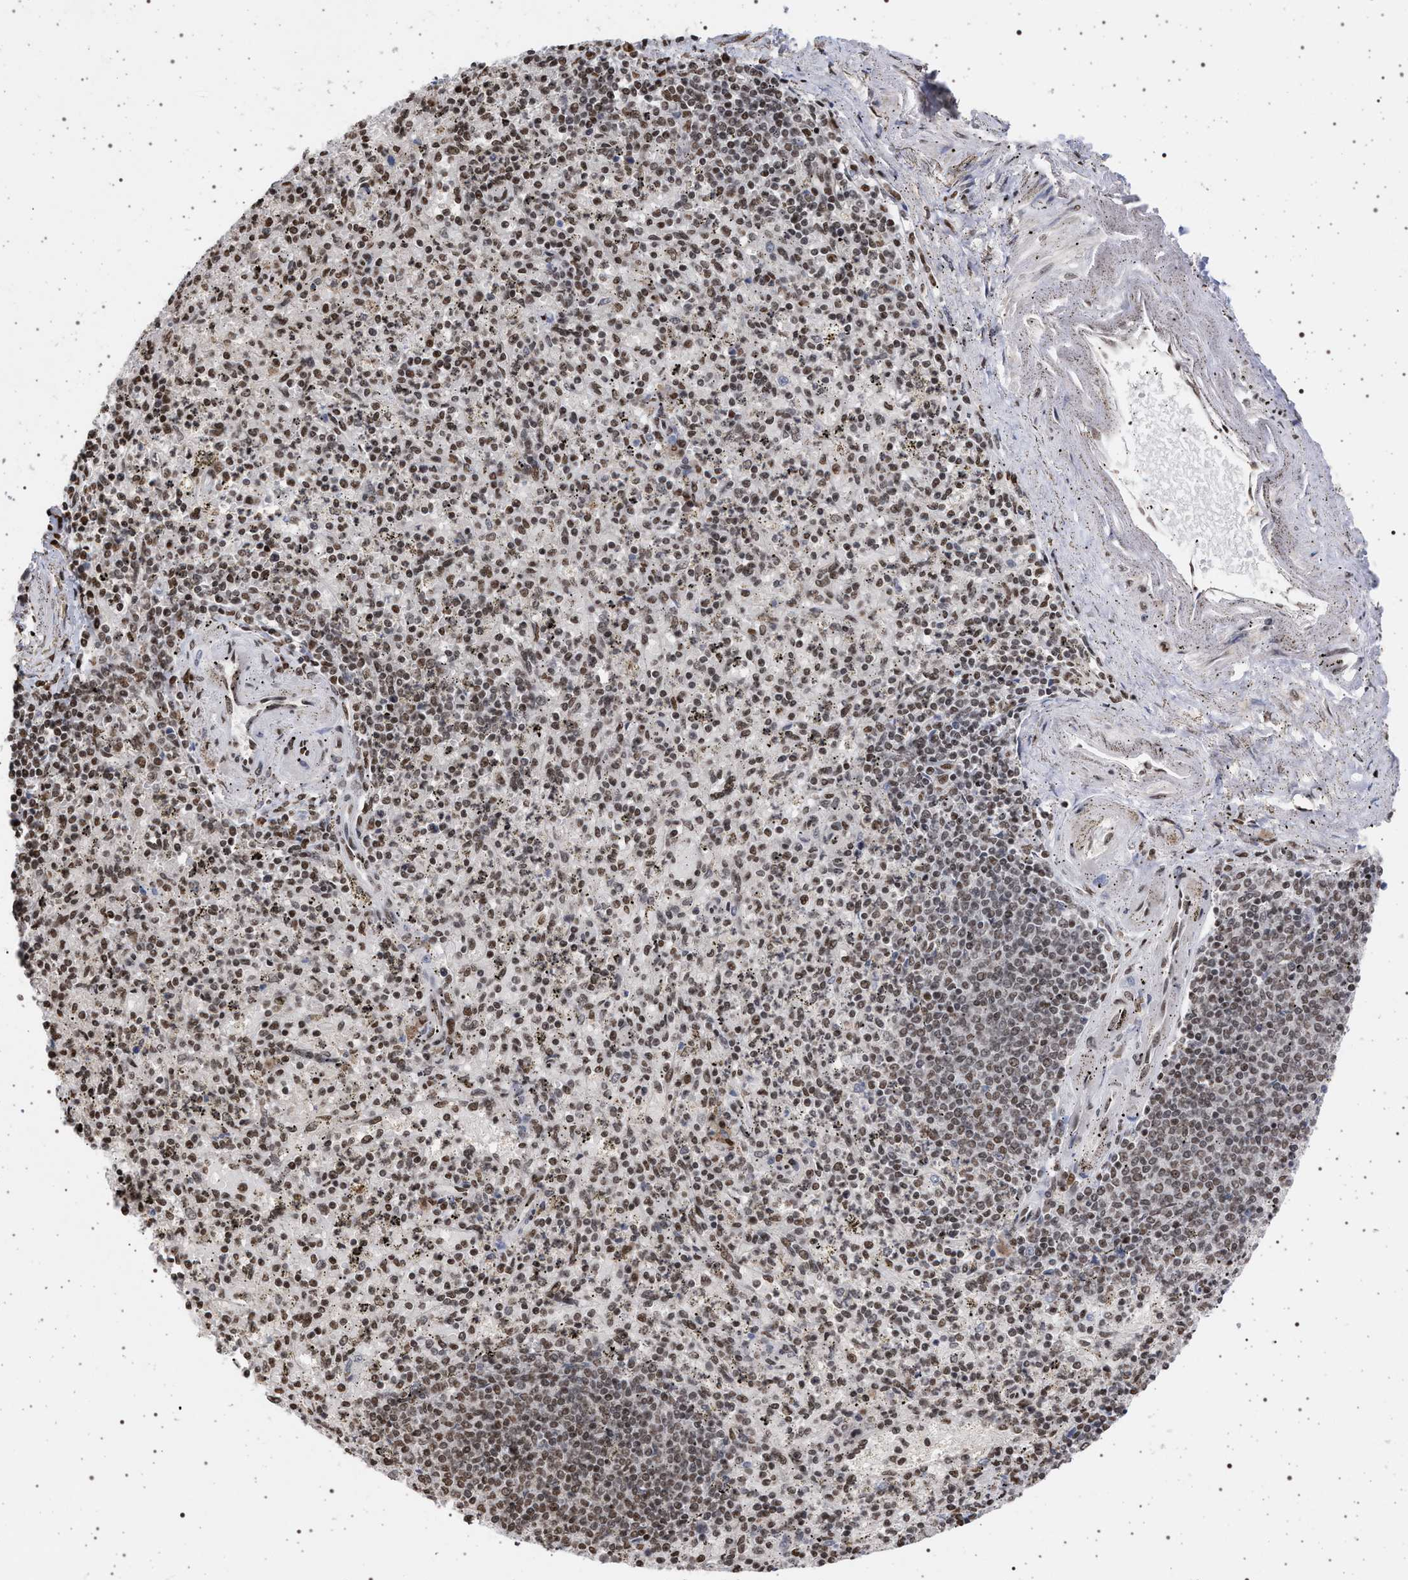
{"staining": {"intensity": "moderate", "quantity": "25%-75%", "location": "nuclear"}, "tissue": "spleen", "cell_type": "Cells in red pulp", "image_type": "normal", "snomed": [{"axis": "morphology", "description": "Normal tissue, NOS"}, {"axis": "topography", "description": "Spleen"}], "caption": "A high-resolution micrograph shows immunohistochemistry staining of normal spleen, which reveals moderate nuclear positivity in about 25%-75% of cells in red pulp.", "gene": "PHF12", "patient": {"sex": "male", "age": 72}}